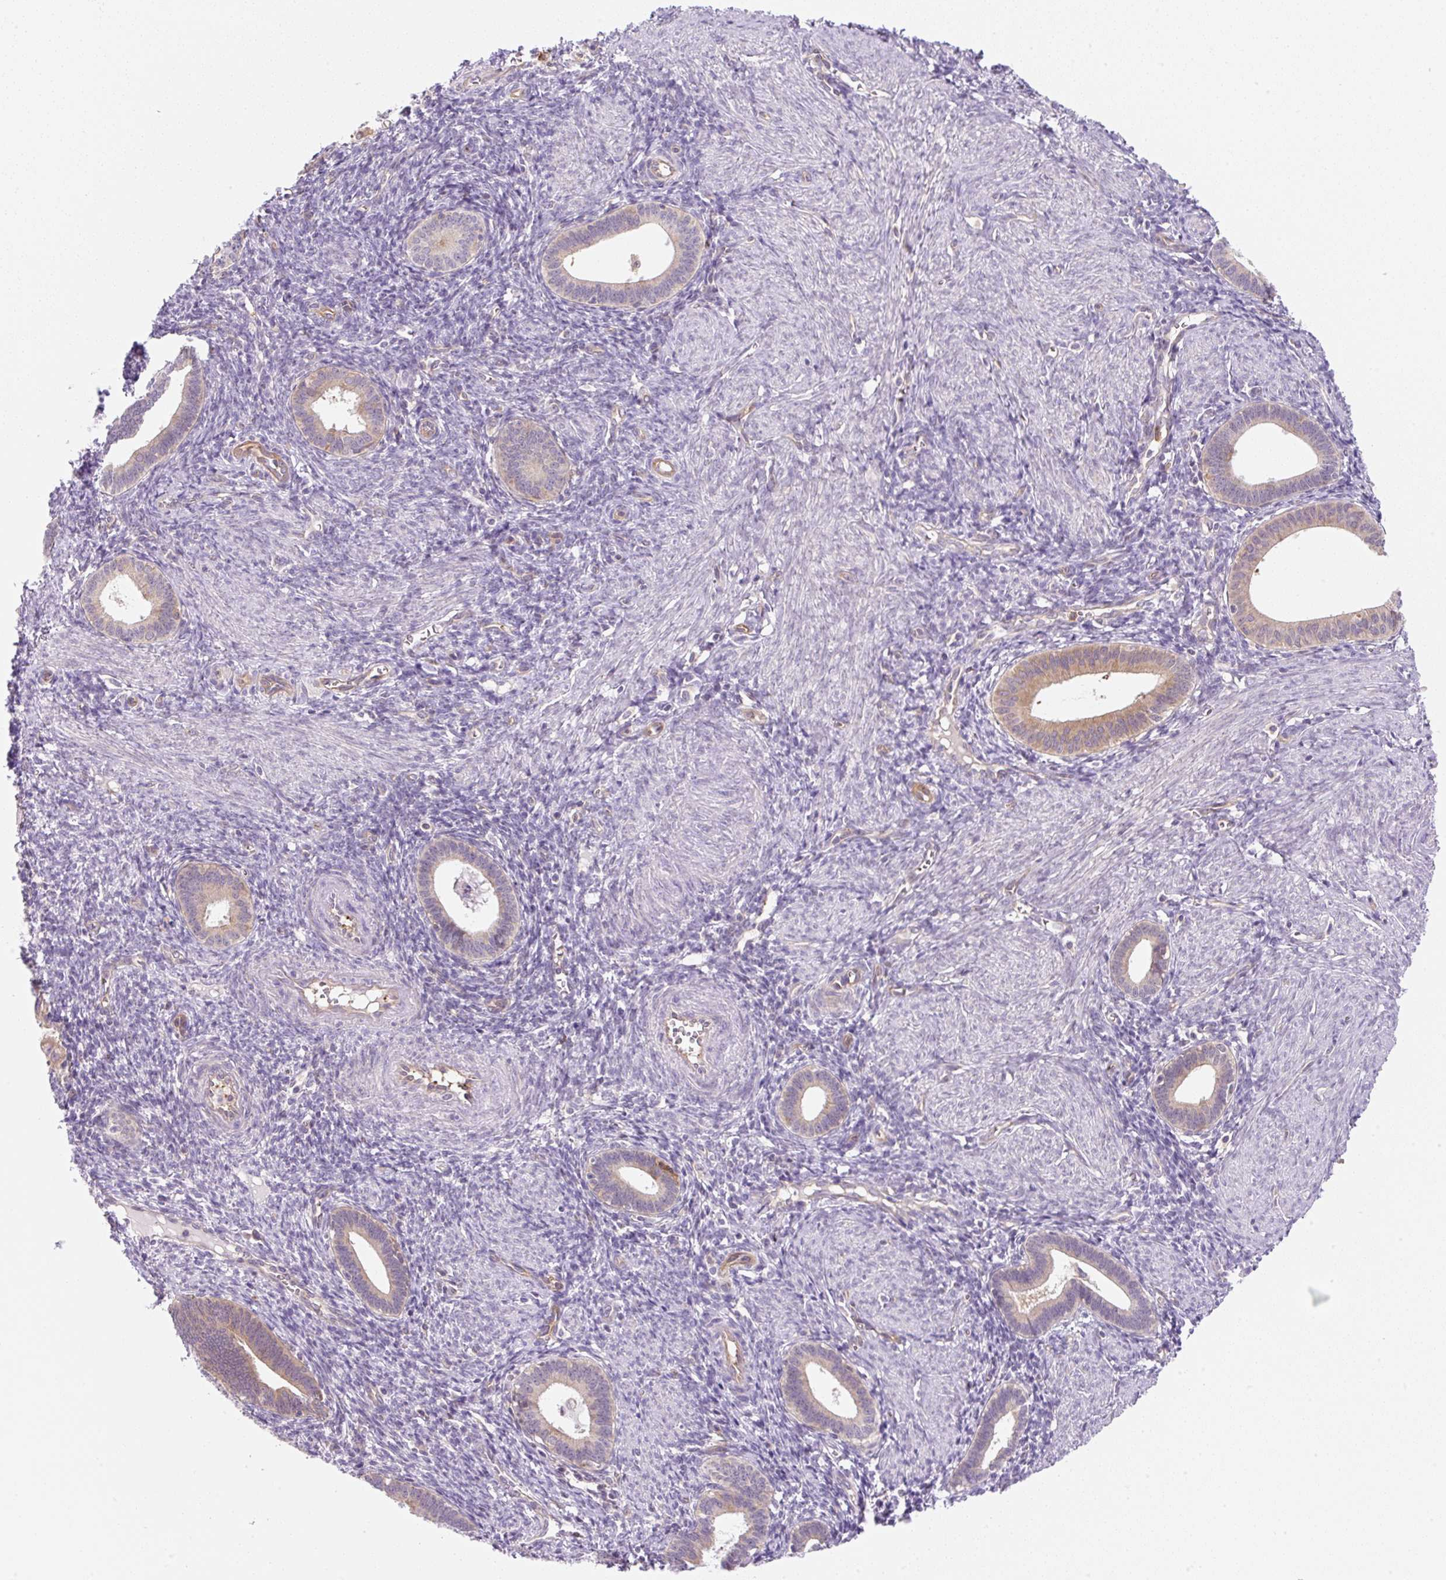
{"staining": {"intensity": "negative", "quantity": "none", "location": "none"}, "tissue": "endometrium", "cell_type": "Cells in endometrial stroma", "image_type": "normal", "snomed": [{"axis": "morphology", "description": "Normal tissue, NOS"}, {"axis": "topography", "description": "Endometrium"}], "caption": "A high-resolution image shows IHC staining of normal endometrium, which demonstrates no significant expression in cells in endometrial stroma.", "gene": "OMA1", "patient": {"sex": "female", "age": 41}}